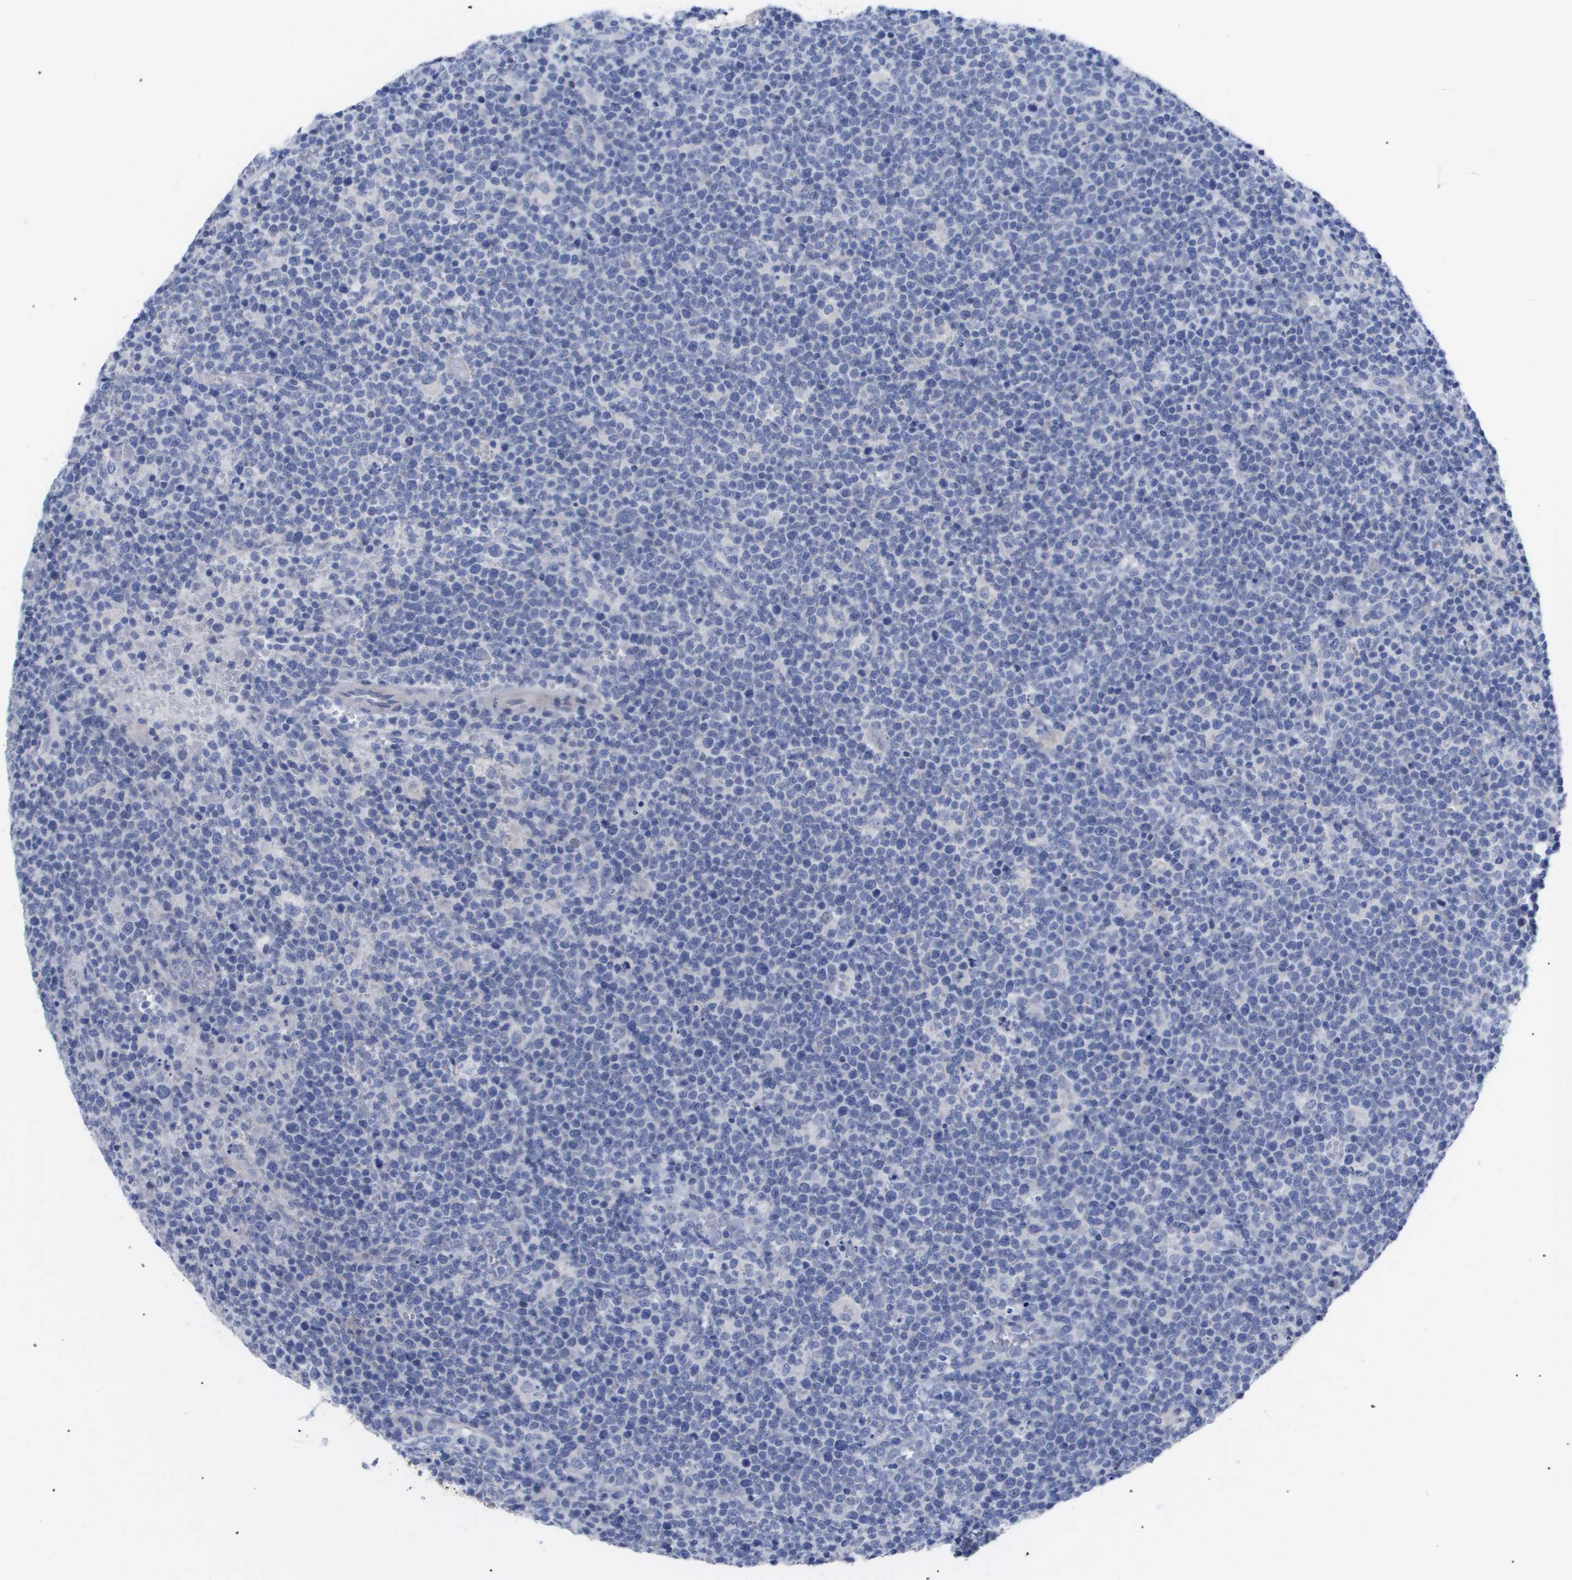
{"staining": {"intensity": "negative", "quantity": "none", "location": "none"}, "tissue": "lymphoma", "cell_type": "Tumor cells", "image_type": "cancer", "snomed": [{"axis": "morphology", "description": "Malignant lymphoma, non-Hodgkin's type, High grade"}, {"axis": "topography", "description": "Lymph node"}], "caption": "Immunohistochemistry (IHC) image of human lymphoma stained for a protein (brown), which displays no expression in tumor cells.", "gene": "CAV3", "patient": {"sex": "male", "age": 61}}